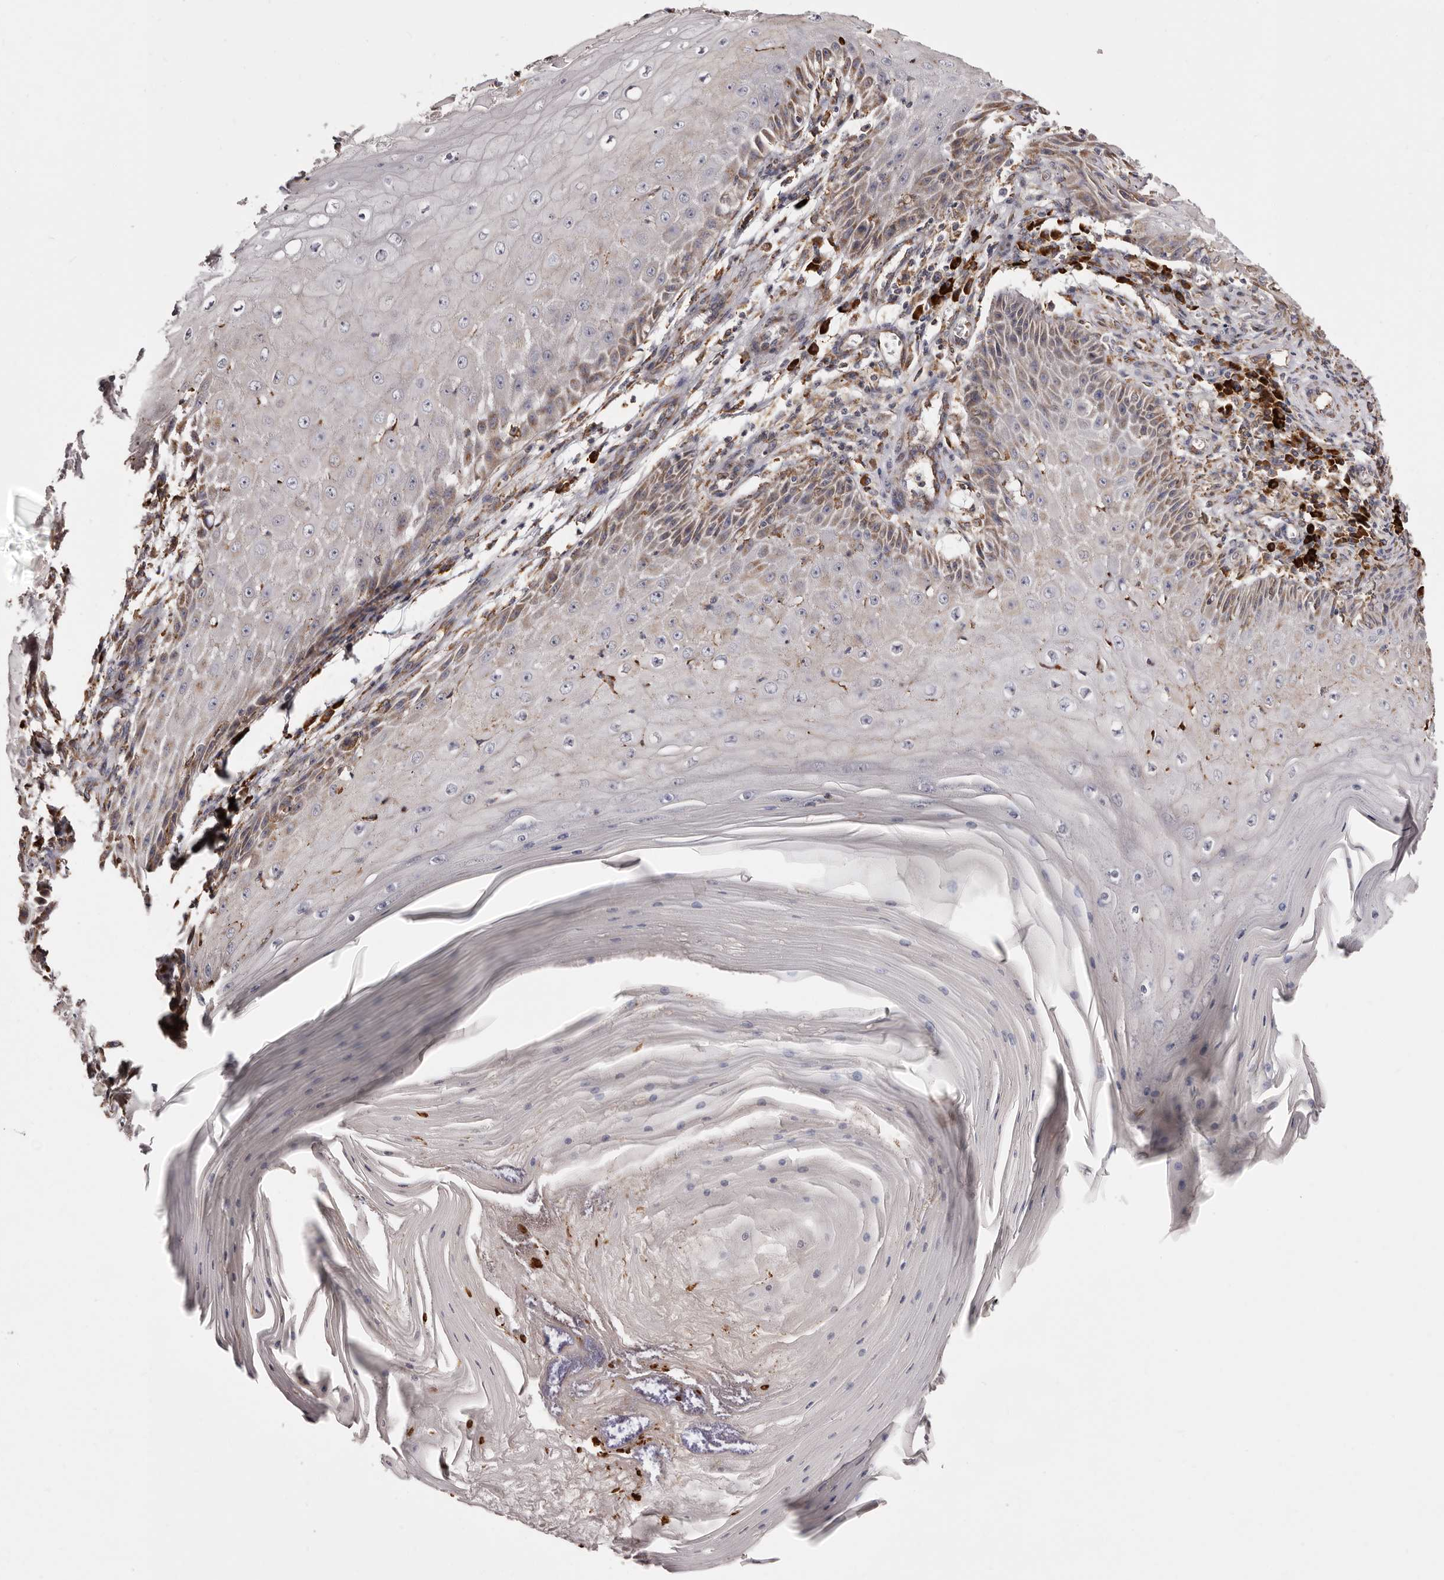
{"staining": {"intensity": "moderate", "quantity": "<25%", "location": "cytoplasmic/membranous"}, "tissue": "skin cancer", "cell_type": "Tumor cells", "image_type": "cancer", "snomed": [{"axis": "morphology", "description": "Squamous cell carcinoma, NOS"}, {"axis": "topography", "description": "Skin"}], "caption": "A high-resolution photomicrograph shows IHC staining of skin cancer (squamous cell carcinoma), which shows moderate cytoplasmic/membranous positivity in approximately <25% of tumor cells. The staining was performed using DAB to visualize the protein expression in brown, while the nuclei were stained in blue with hematoxylin (Magnification: 20x).", "gene": "ACBD6", "patient": {"sex": "female", "age": 73}}